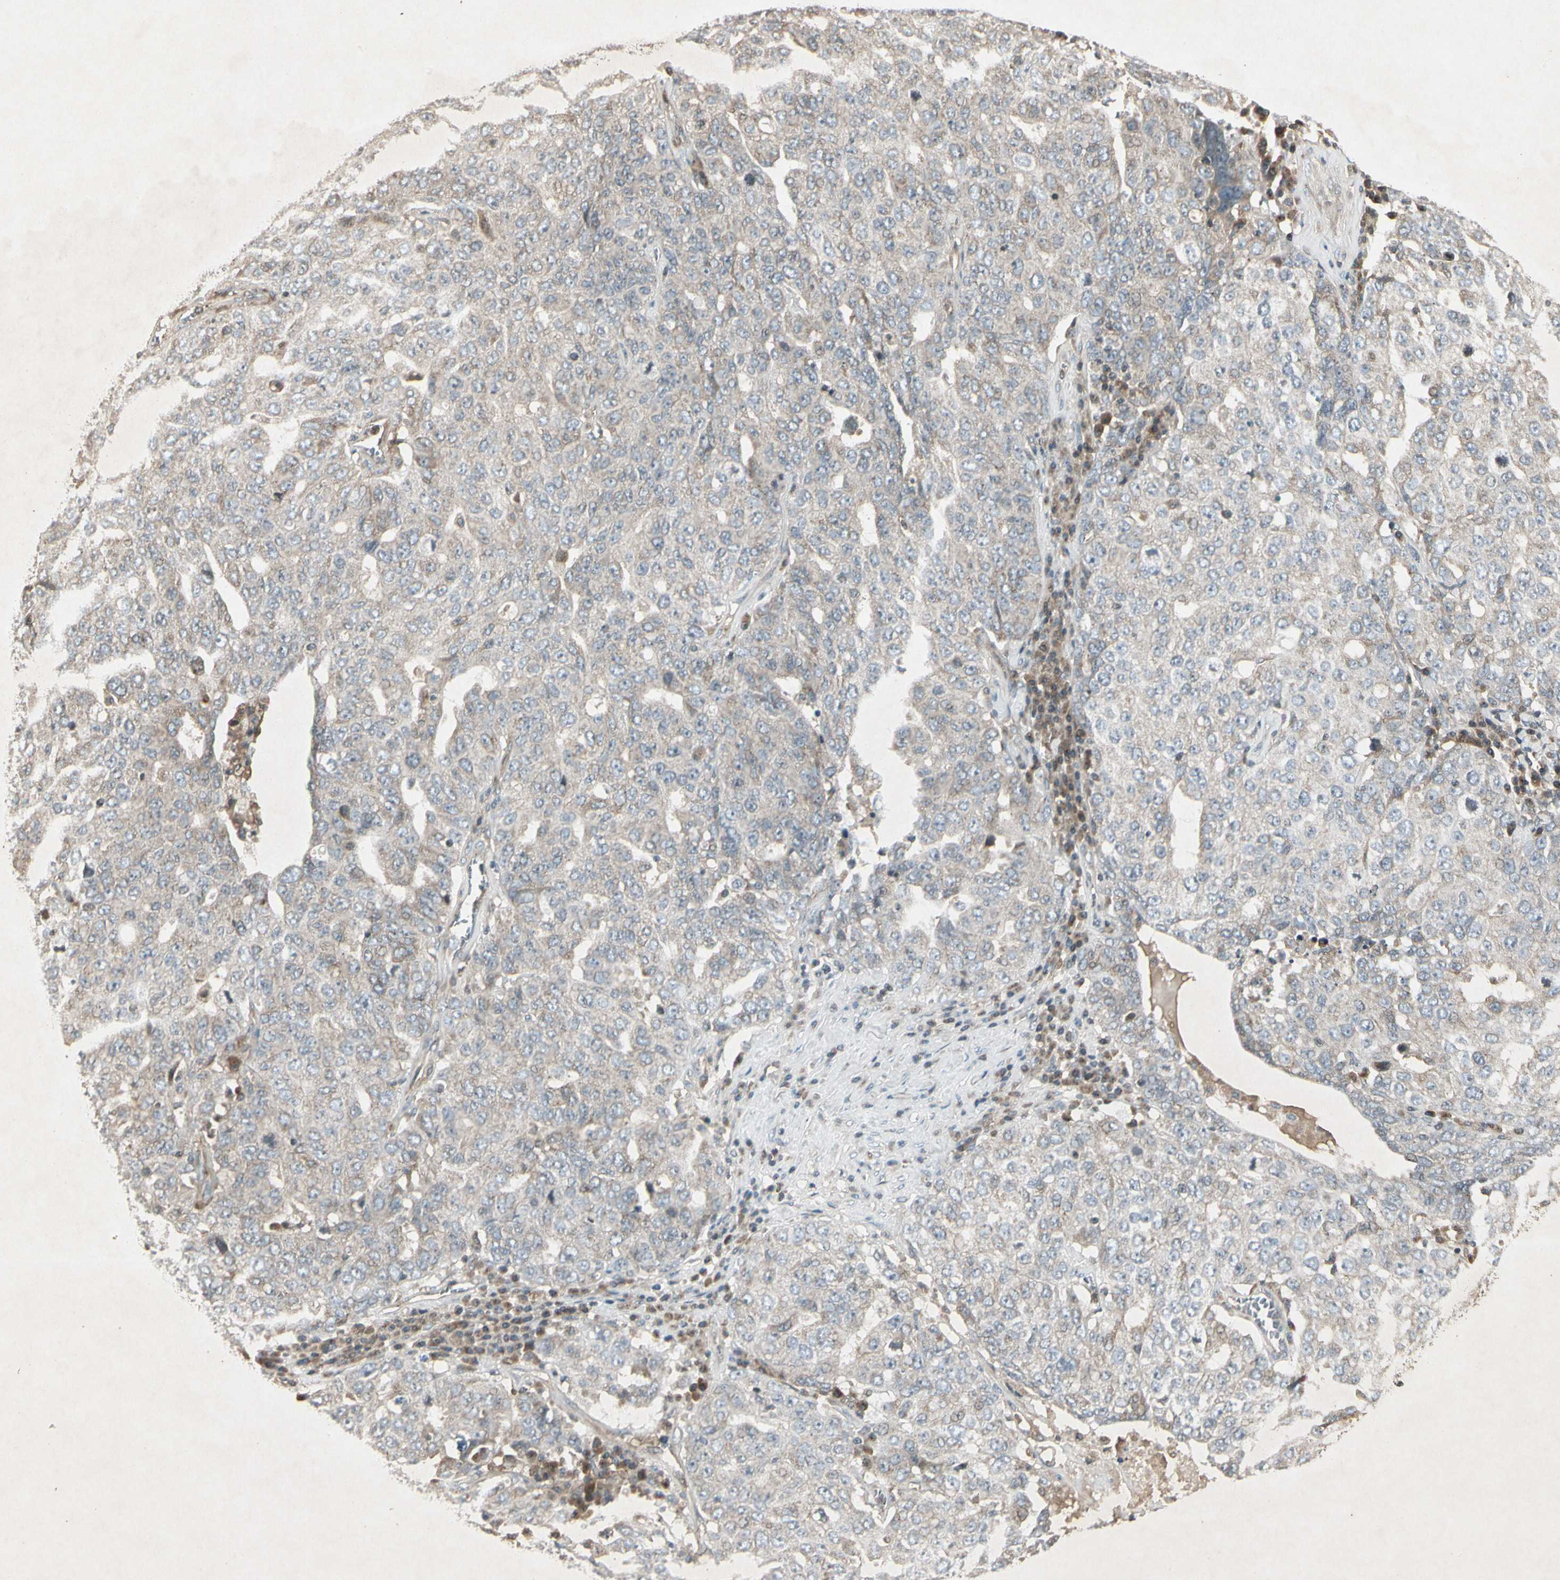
{"staining": {"intensity": "weak", "quantity": "25%-75%", "location": "cytoplasmic/membranous"}, "tissue": "ovarian cancer", "cell_type": "Tumor cells", "image_type": "cancer", "snomed": [{"axis": "morphology", "description": "Carcinoma, endometroid"}, {"axis": "topography", "description": "Ovary"}], "caption": "Endometroid carcinoma (ovarian) tissue shows weak cytoplasmic/membranous positivity in approximately 25%-75% of tumor cells, visualized by immunohistochemistry. Ihc stains the protein of interest in brown and the nuclei are stained blue.", "gene": "TEK", "patient": {"sex": "female", "age": 62}}